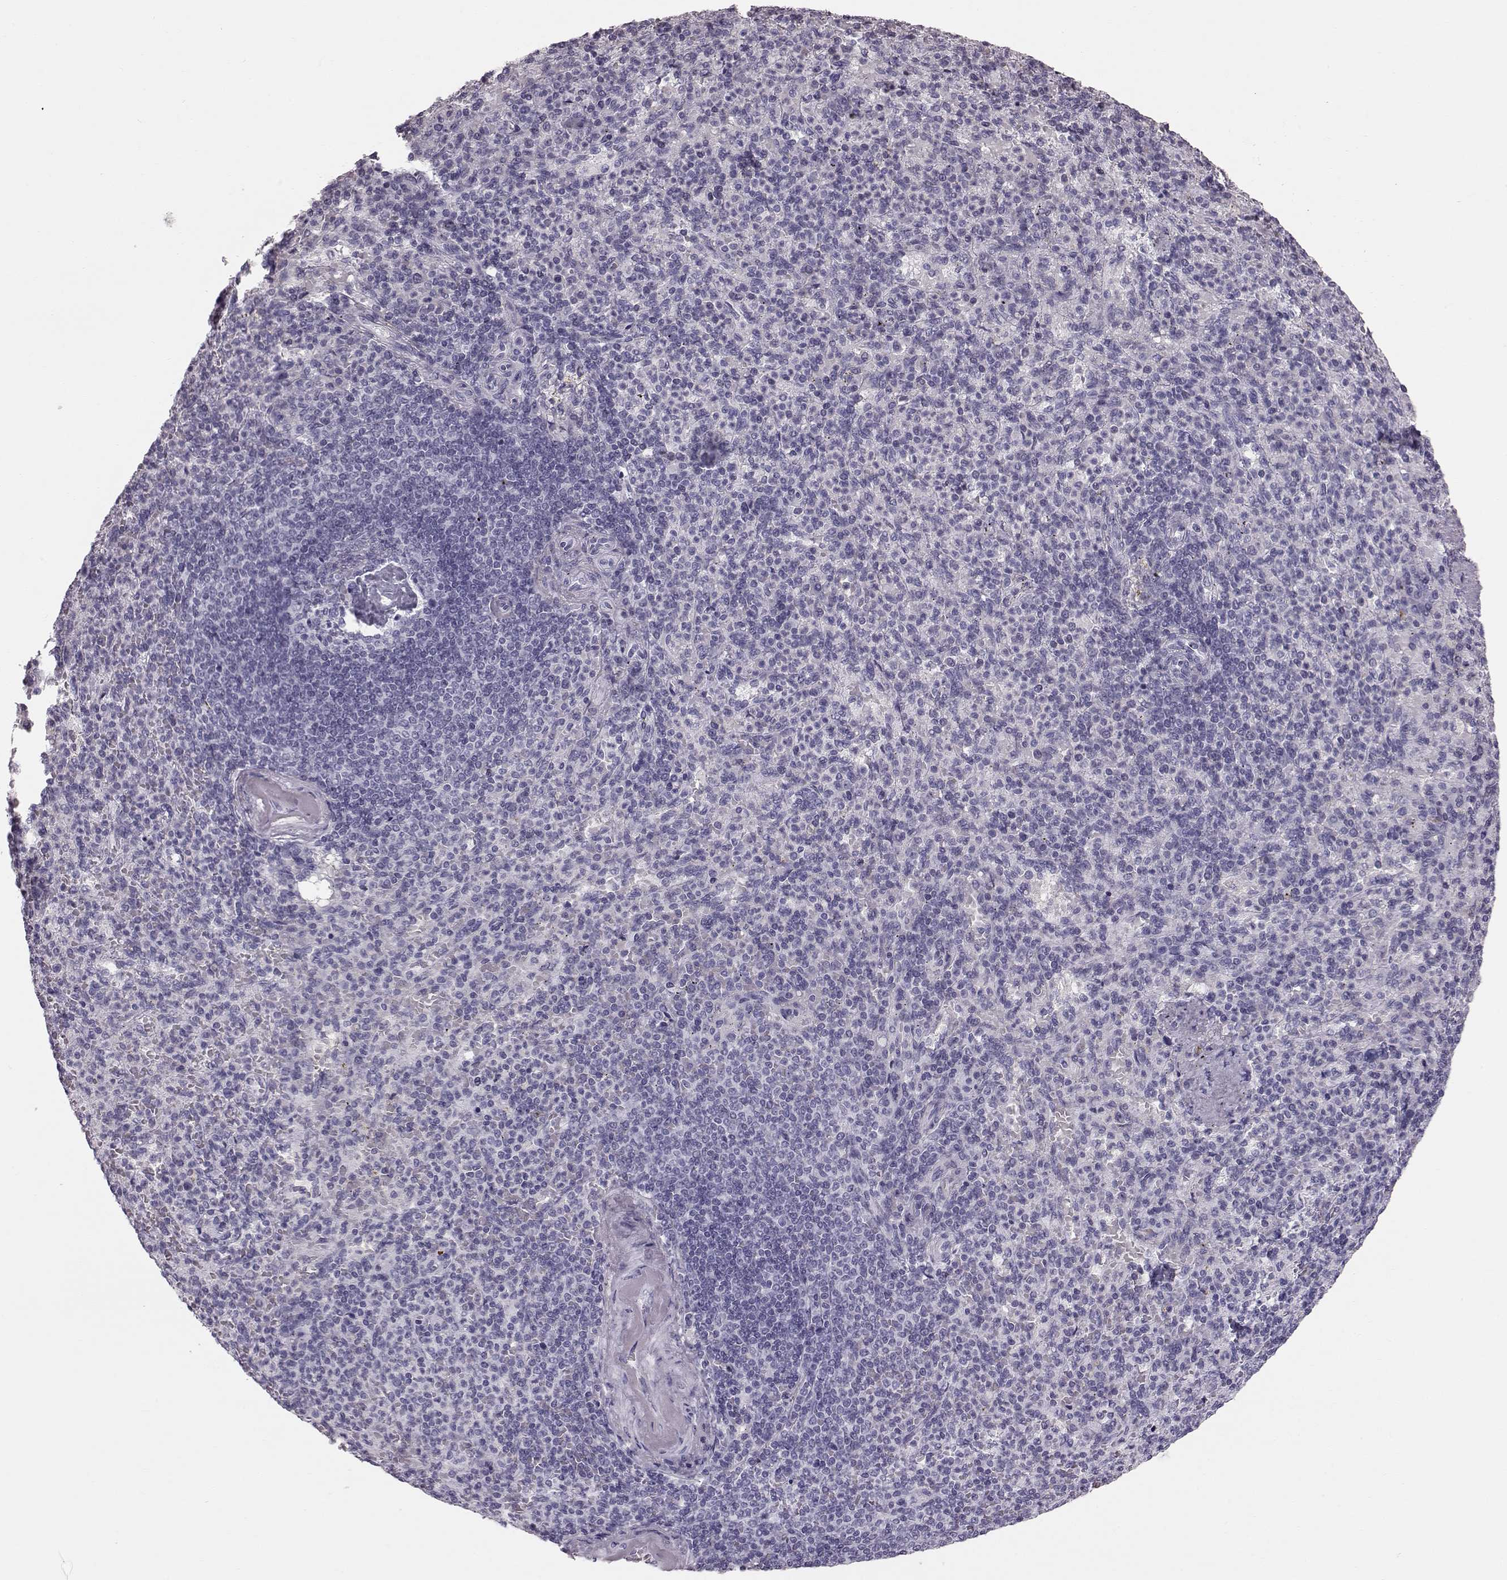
{"staining": {"intensity": "negative", "quantity": "none", "location": "none"}, "tissue": "spleen", "cell_type": "Cells in red pulp", "image_type": "normal", "snomed": [{"axis": "morphology", "description": "Normal tissue, NOS"}, {"axis": "topography", "description": "Spleen"}], "caption": "Immunohistochemistry micrograph of unremarkable human spleen stained for a protein (brown), which displays no positivity in cells in red pulp. (DAB immunohistochemistry (IHC), high magnification).", "gene": "TCHHL1", "patient": {"sex": "female", "age": 74}}